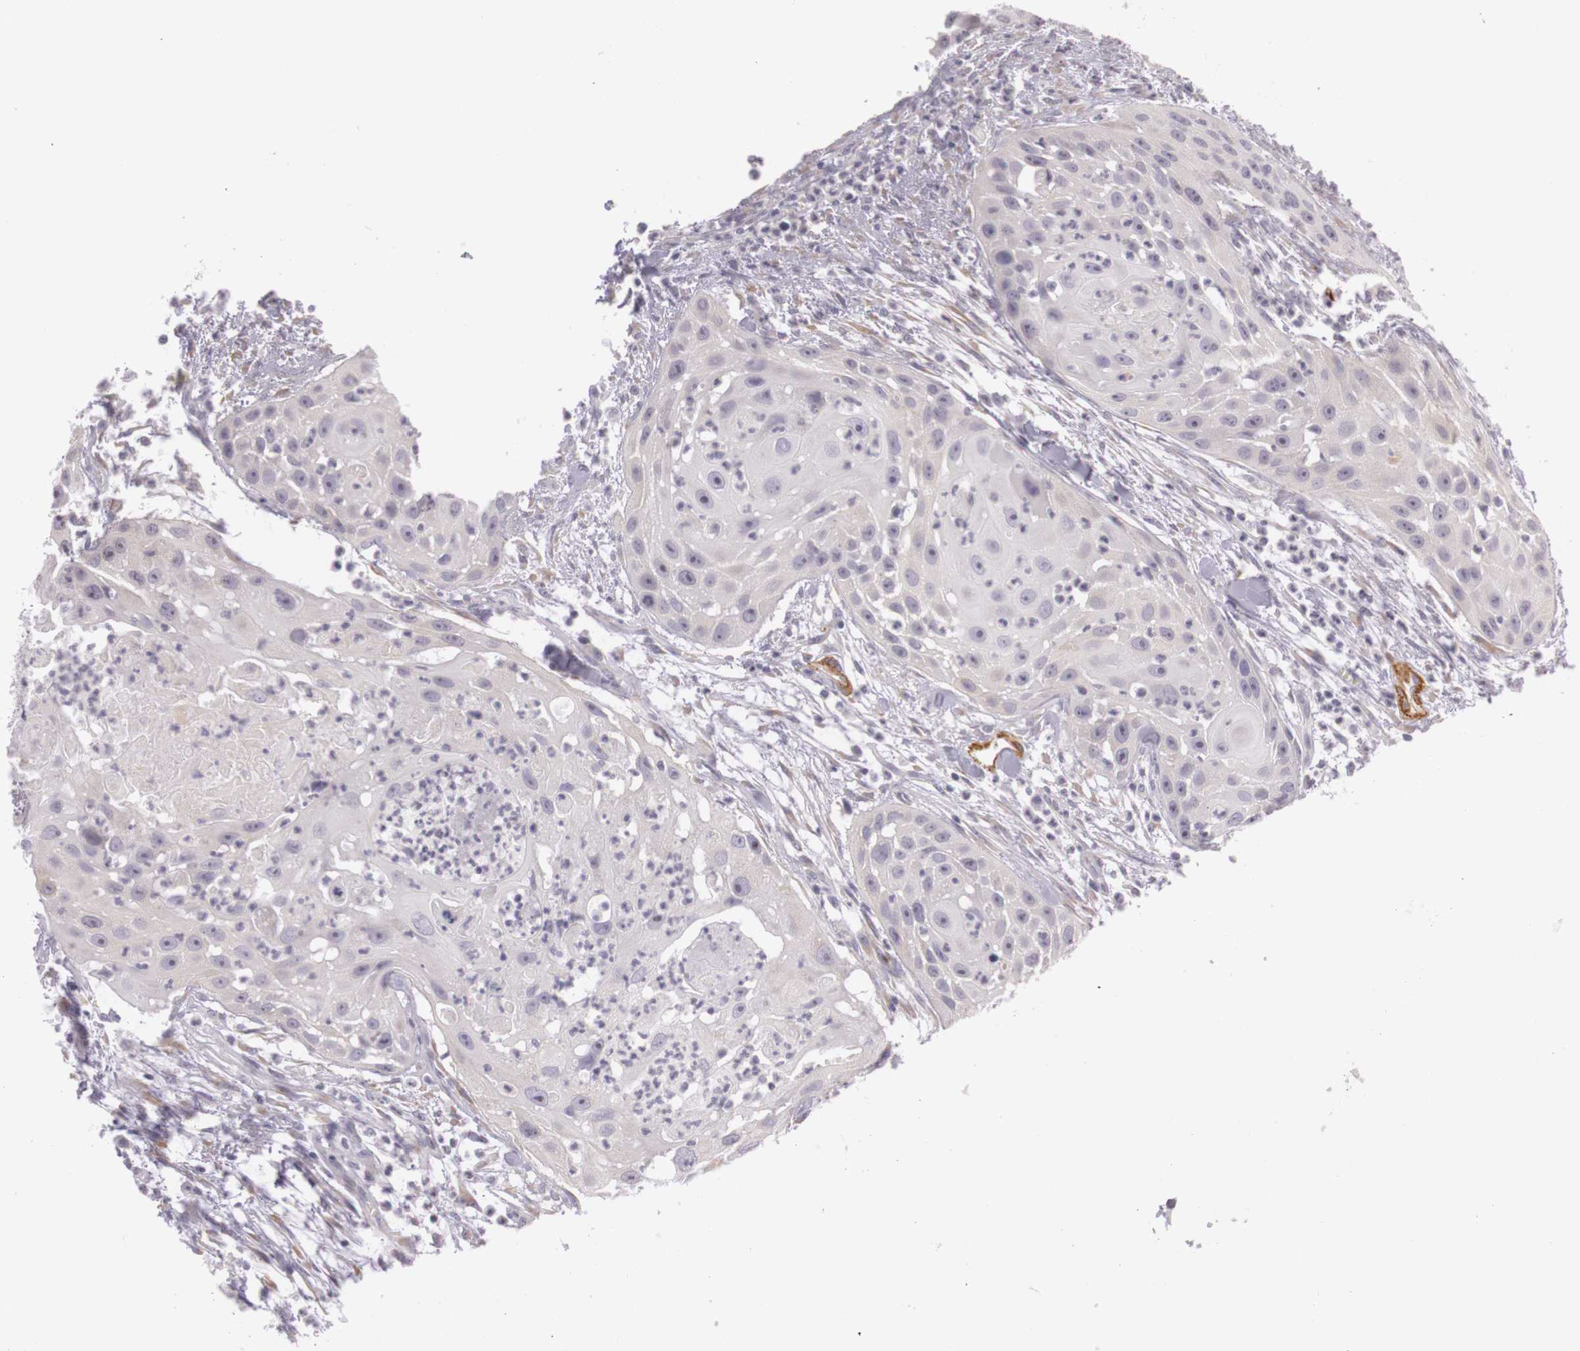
{"staining": {"intensity": "negative", "quantity": "none", "location": "none"}, "tissue": "head and neck cancer", "cell_type": "Tumor cells", "image_type": "cancer", "snomed": [{"axis": "morphology", "description": "Squamous cell carcinoma, NOS"}, {"axis": "topography", "description": "Head-Neck"}], "caption": "Immunohistochemical staining of human head and neck cancer reveals no significant expression in tumor cells.", "gene": "CNTN2", "patient": {"sex": "male", "age": 64}}